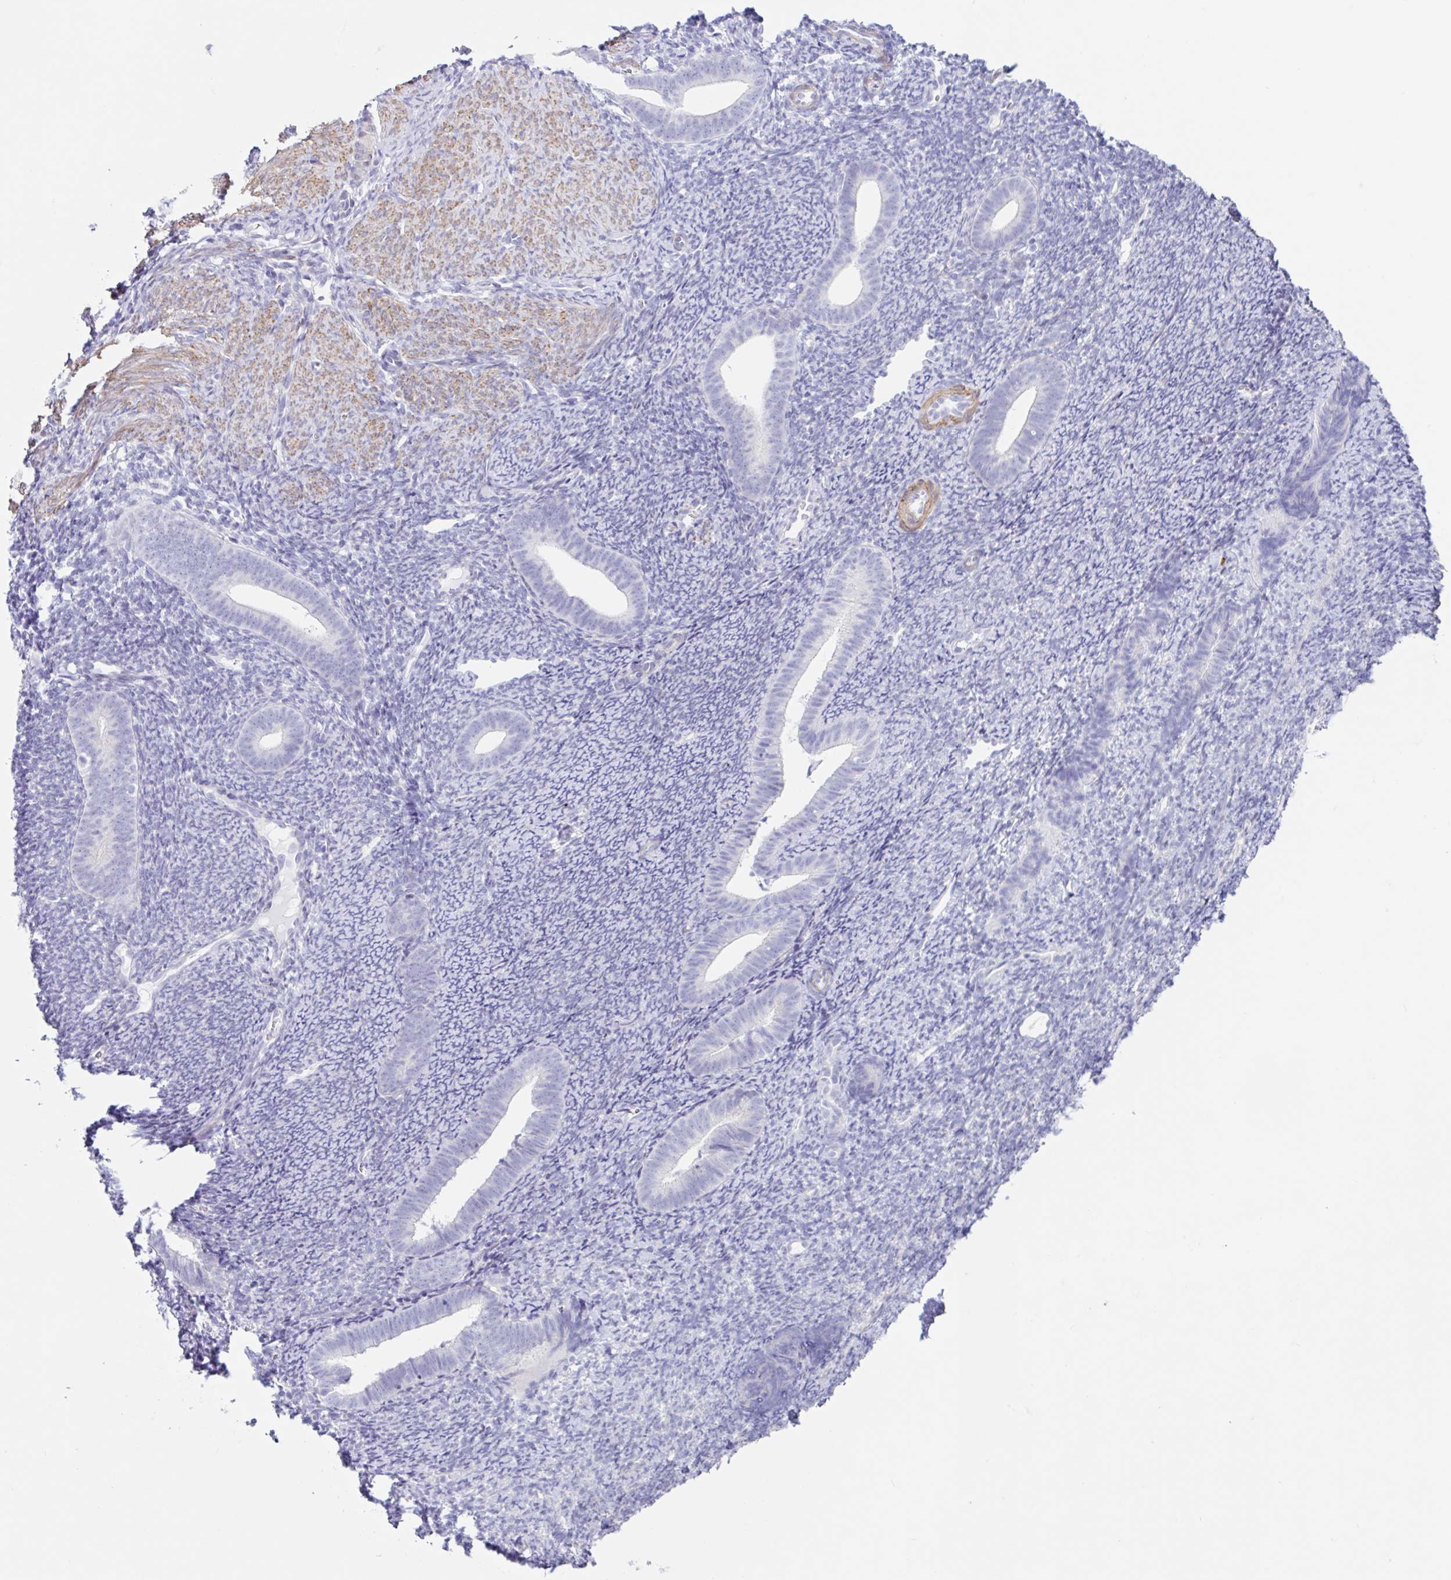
{"staining": {"intensity": "negative", "quantity": "none", "location": "none"}, "tissue": "endometrium", "cell_type": "Cells in endometrial stroma", "image_type": "normal", "snomed": [{"axis": "morphology", "description": "Normal tissue, NOS"}, {"axis": "topography", "description": "Endometrium"}], "caption": "High magnification brightfield microscopy of unremarkable endometrium stained with DAB (3,3'-diaminobenzidine) (brown) and counterstained with hematoxylin (blue): cells in endometrial stroma show no significant staining.", "gene": "DCAF17", "patient": {"sex": "female", "age": 39}}